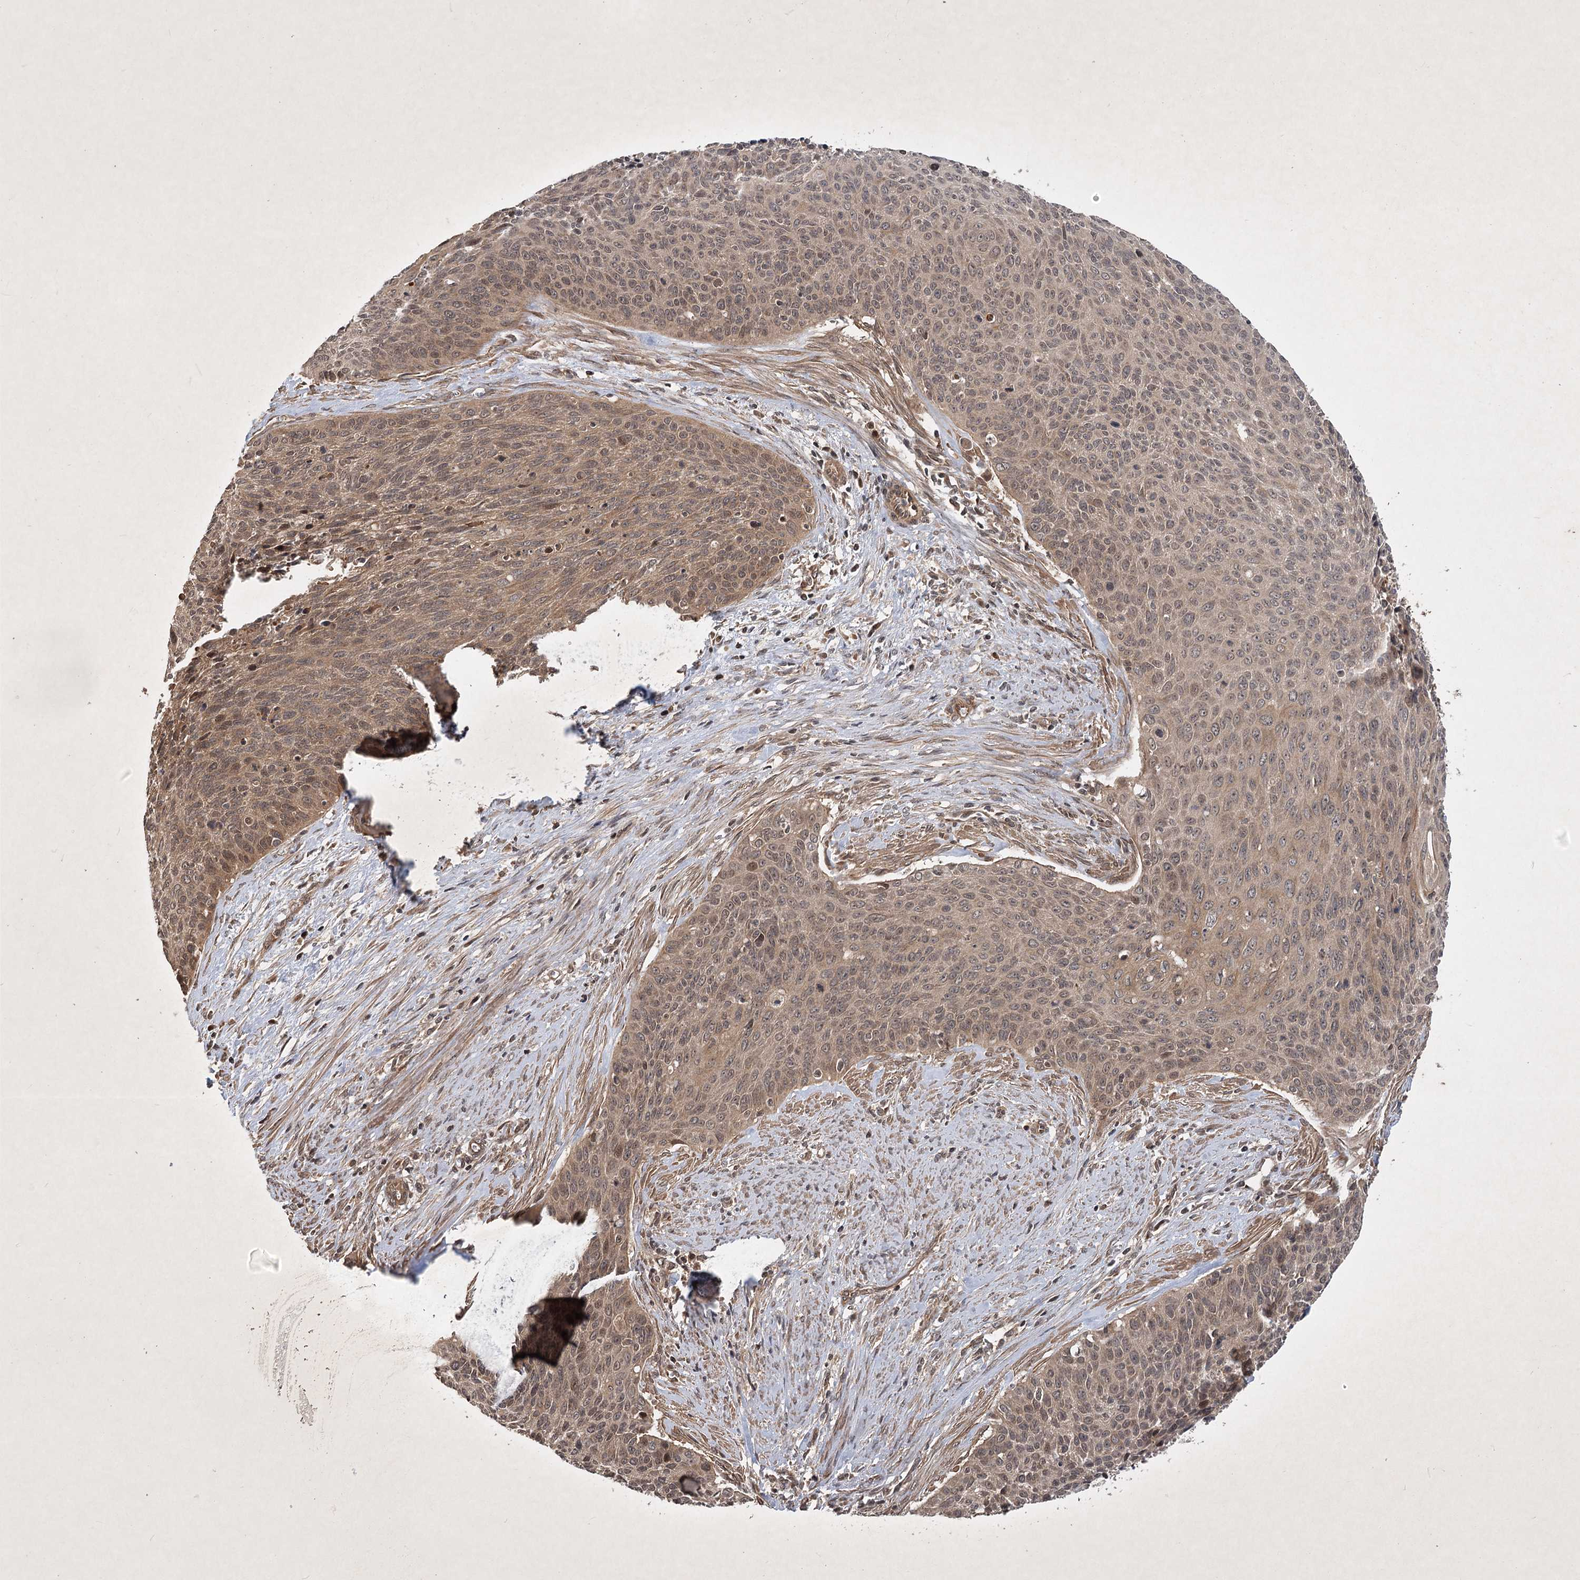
{"staining": {"intensity": "moderate", "quantity": ">75%", "location": "cytoplasmic/membranous"}, "tissue": "cervical cancer", "cell_type": "Tumor cells", "image_type": "cancer", "snomed": [{"axis": "morphology", "description": "Squamous cell carcinoma, NOS"}, {"axis": "topography", "description": "Cervix"}], "caption": "IHC (DAB (3,3'-diaminobenzidine)) staining of human squamous cell carcinoma (cervical) exhibits moderate cytoplasmic/membranous protein positivity in about >75% of tumor cells.", "gene": "INSIG2", "patient": {"sex": "female", "age": 55}}